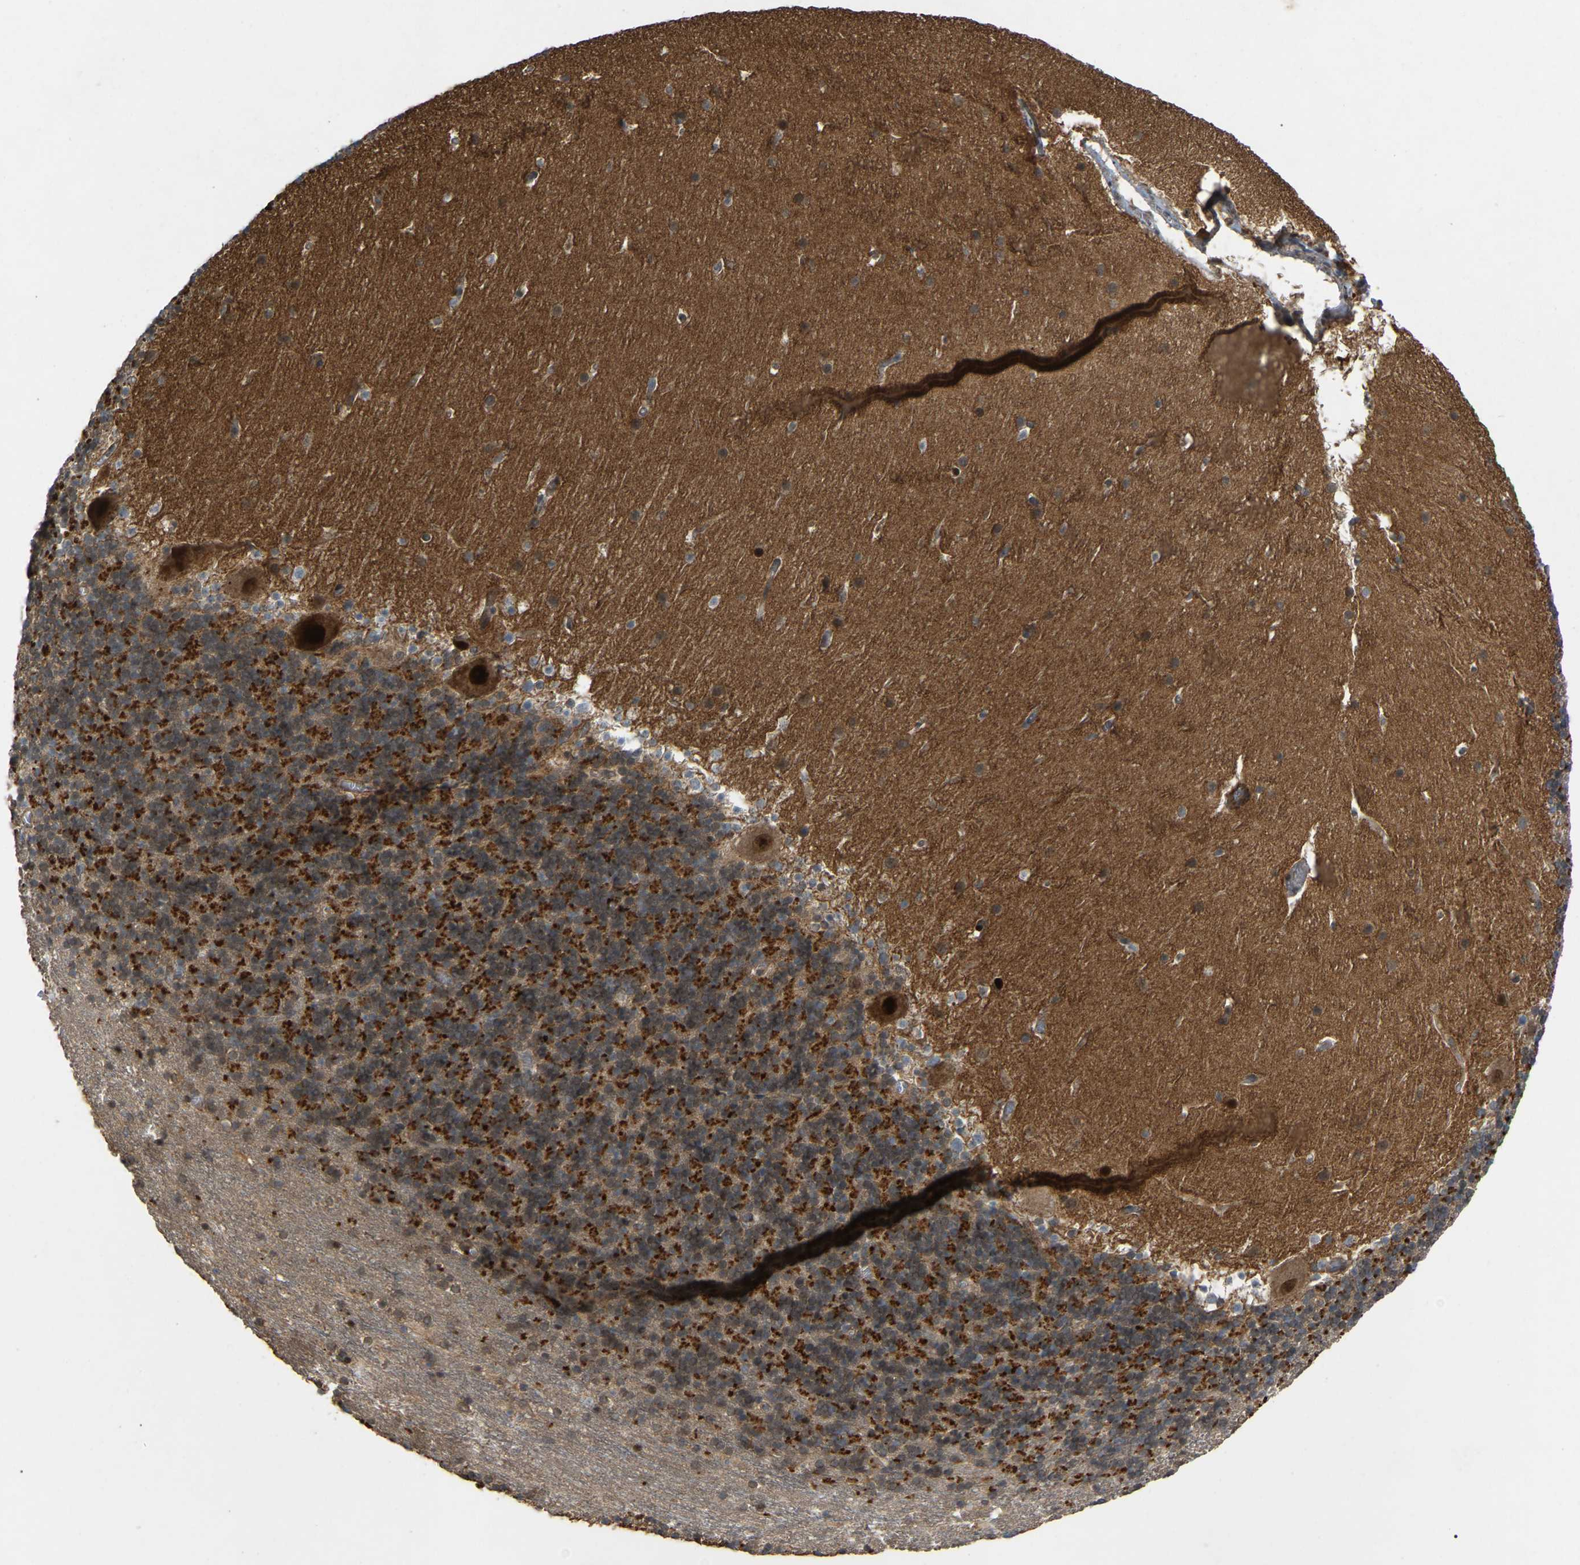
{"staining": {"intensity": "strong", "quantity": "25%-75%", "location": "cytoplasmic/membranous,nuclear"}, "tissue": "cerebellum", "cell_type": "Cells in granular layer", "image_type": "normal", "snomed": [{"axis": "morphology", "description": "Normal tissue, NOS"}, {"axis": "topography", "description": "Cerebellum"}], "caption": "The immunohistochemical stain highlights strong cytoplasmic/membranous,nuclear positivity in cells in granular layer of unremarkable cerebellum. (IHC, brightfield microscopy, high magnification).", "gene": "KIAA1549", "patient": {"sex": "male", "age": 45}}